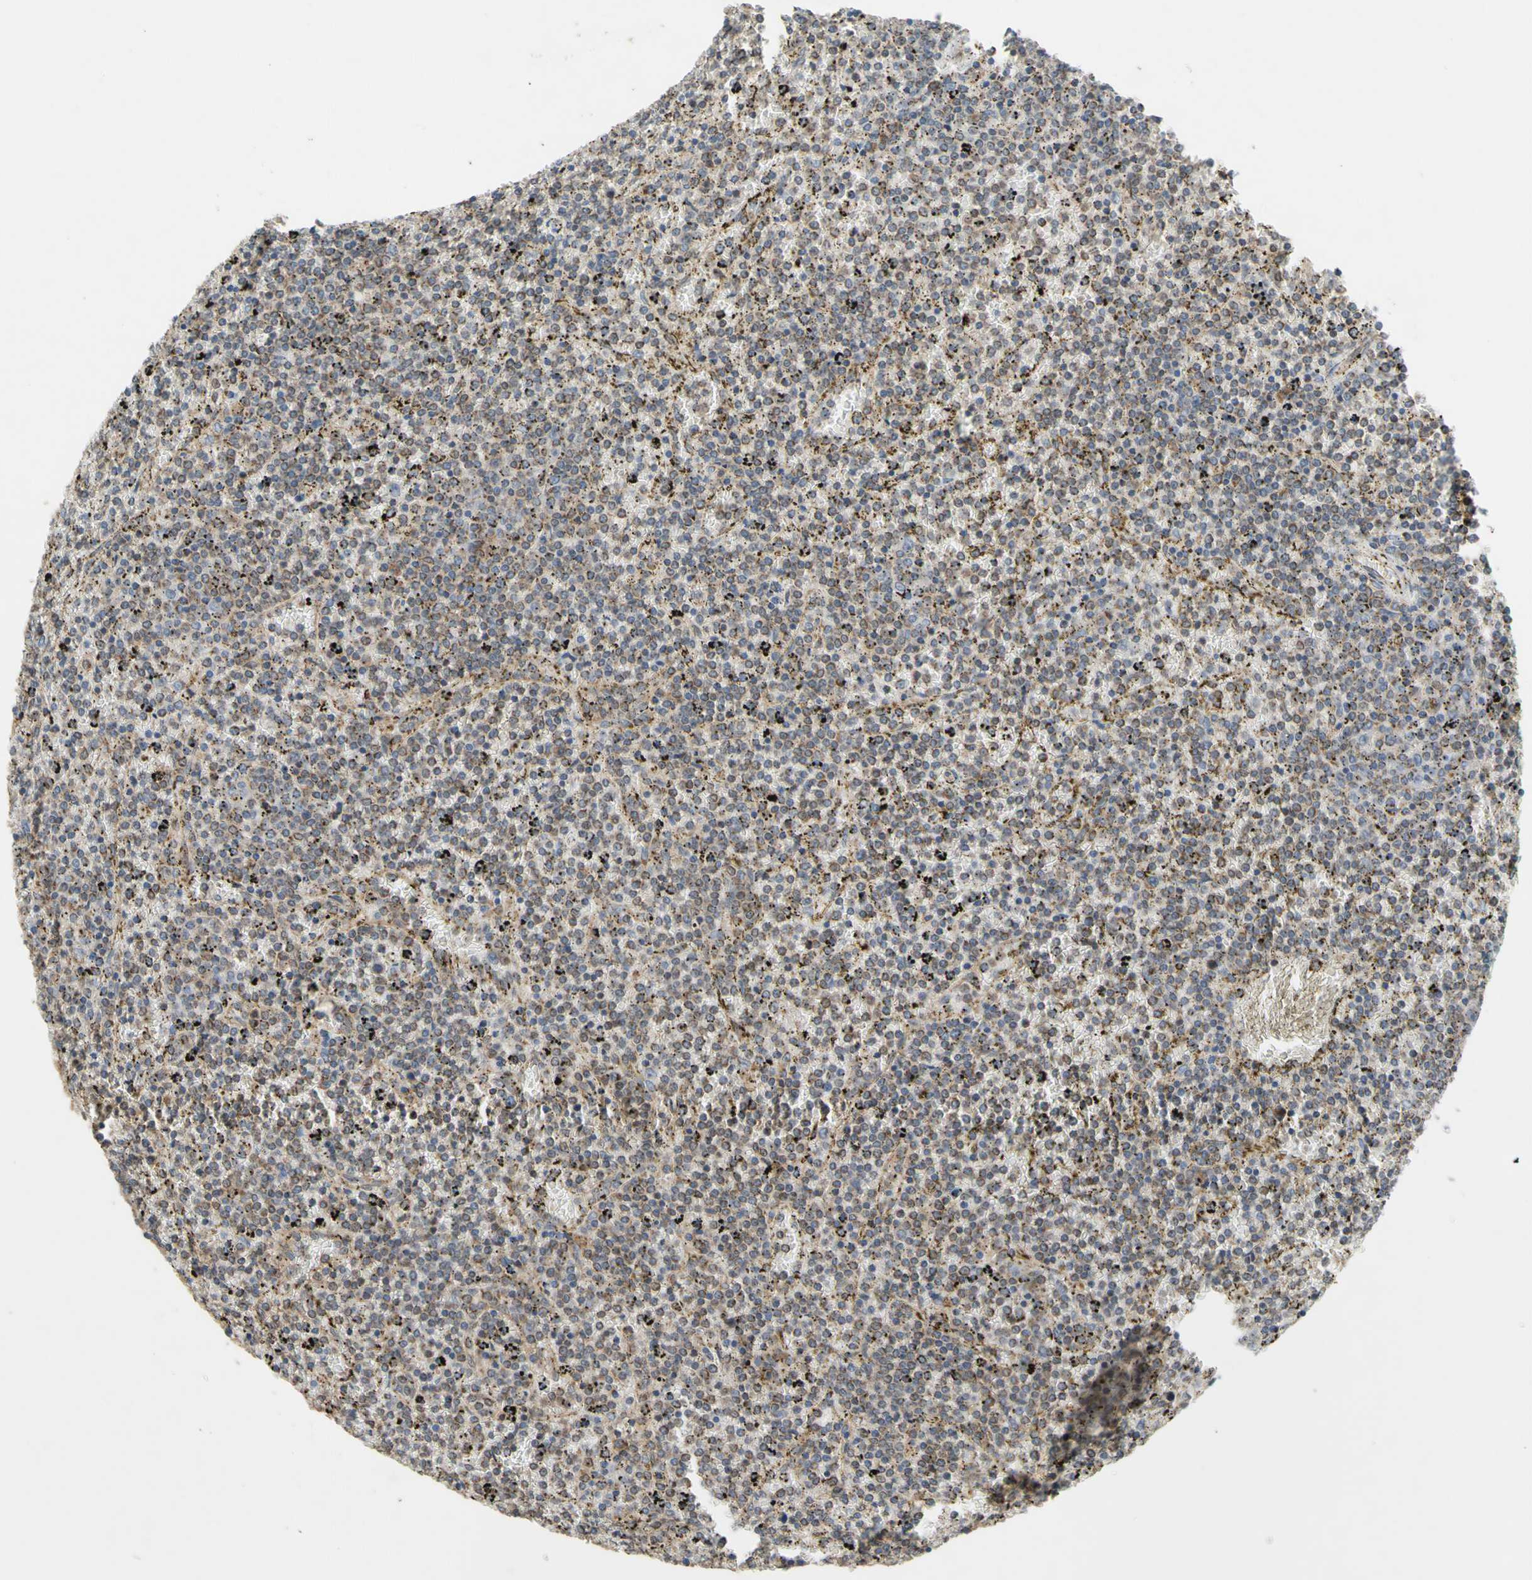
{"staining": {"intensity": "weak", "quantity": ">75%", "location": "cytoplasmic/membranous"}, "tissue": "lymphoma", "cell_type": "Tumor cells", "image_type": "cancer", "snomed": [{"axis": "morphology", "description": "Malignant lymphoma, non-Hodgkin's type, Low grade"}, {"axis": "topography", "description": "Spleen"}], "caption": "IHC image of neoplastic tissue: lymphoma stained using immunohistochemistry displays low levels of weak protein expression localized specifically in the cytoplasmic/membranous of tumor cells, appearing as a cytoplasmic/membranous brown color.", "gene": "CD164", "patient": {"sex": "female", "age": 77}}